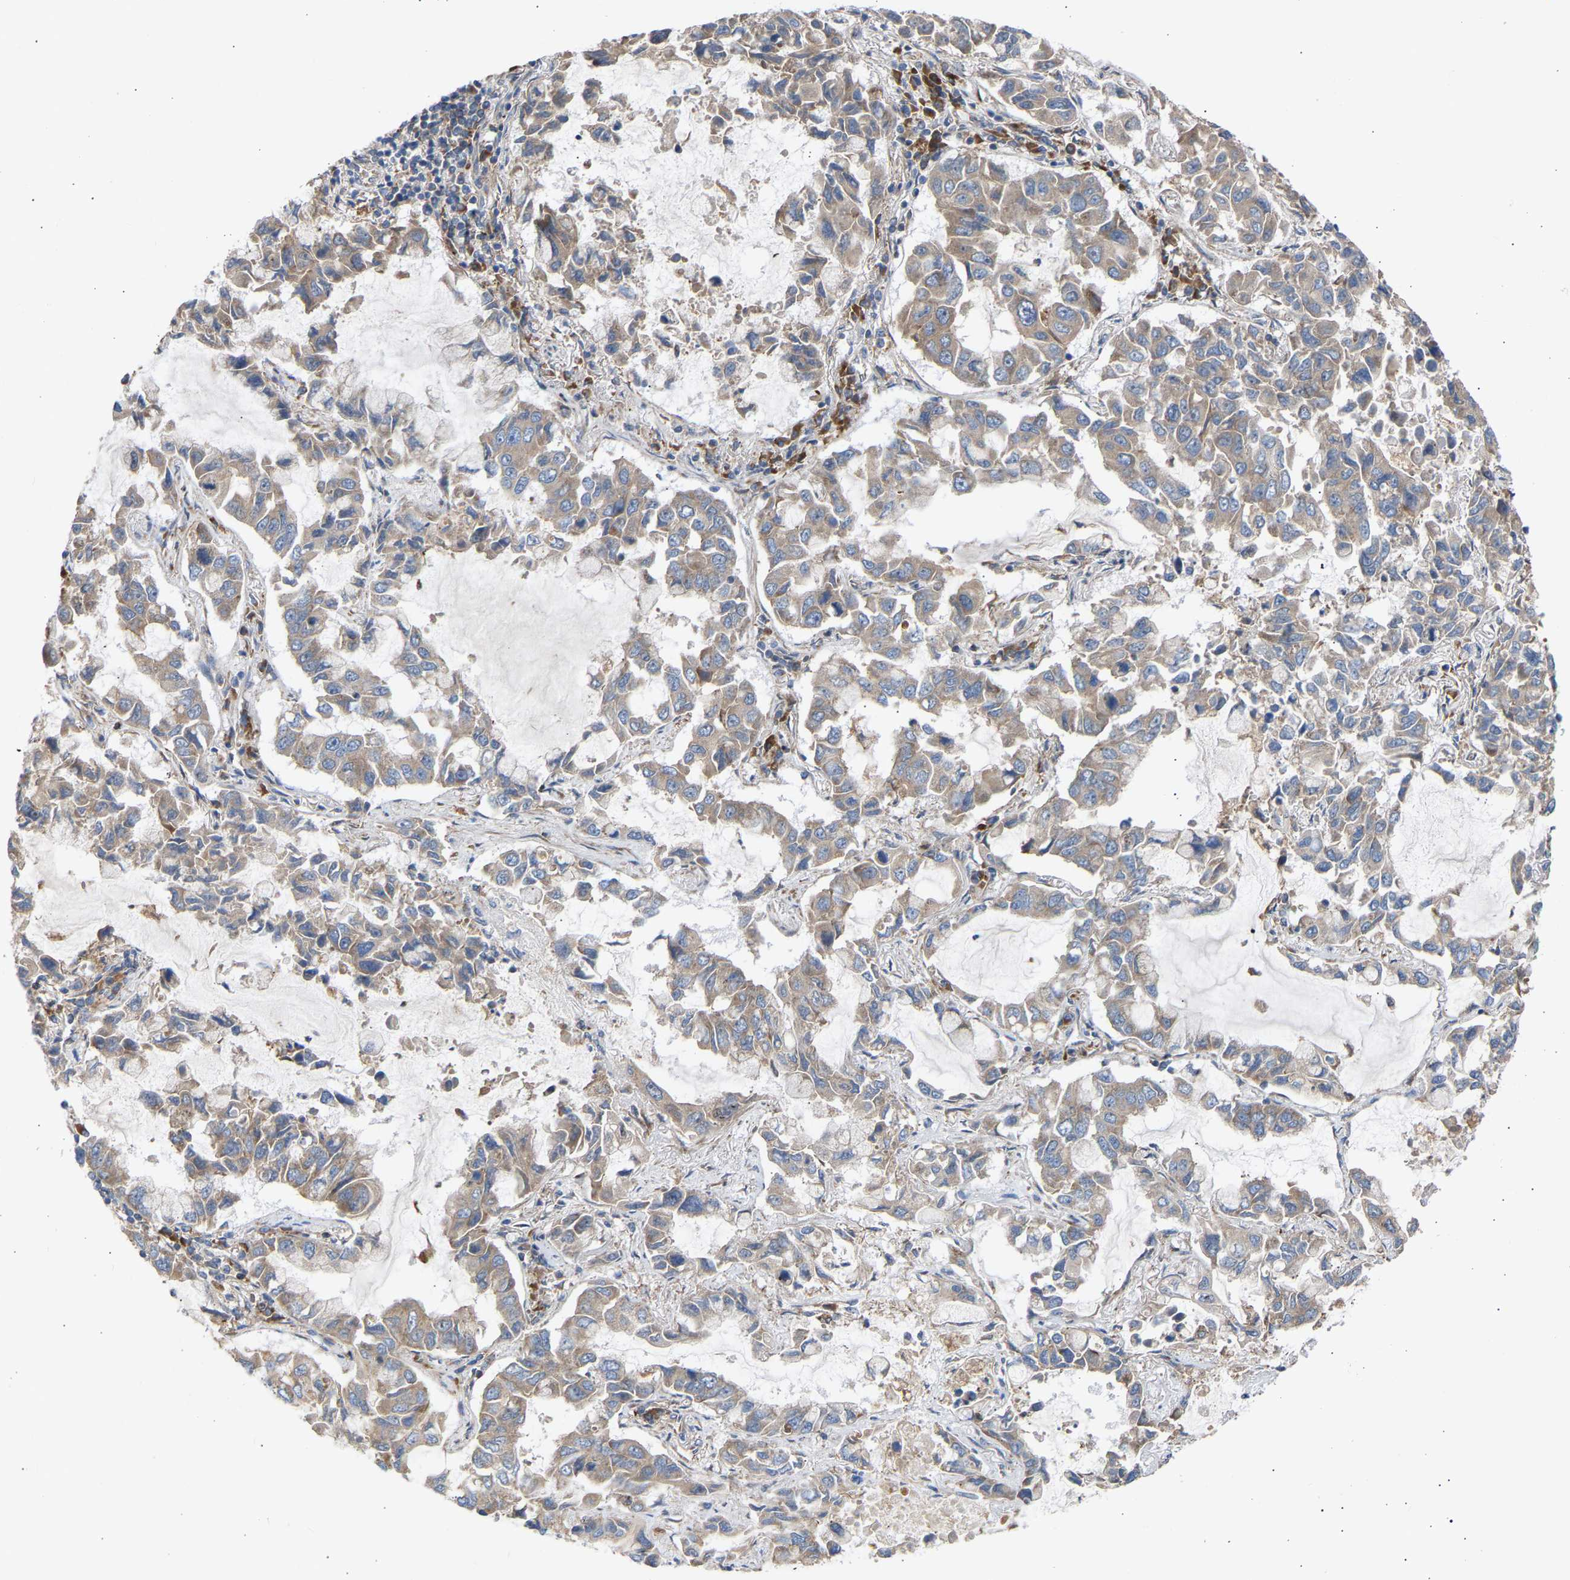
{"staining": {"intensity": "weak", "quantity": ">75%", "location": "cytoplasmic/membranous"}, "tissue": "lung cancer", "cell_type": "Tumor cells", "image_type": "cancer", "snomed": [{"axis": "morphology", "description": "Adenocarcinoma, NOS"}, {"axis": "topography", "description": "Lung"}], "caption": "Protein expression analysis of adenocarcinoma (lung) exhibits weak cytoplasmic/membranous staining in about >75% of tumor cells.", "gene": "GCN1", "patient": {"sex": "male", "age": 64}}